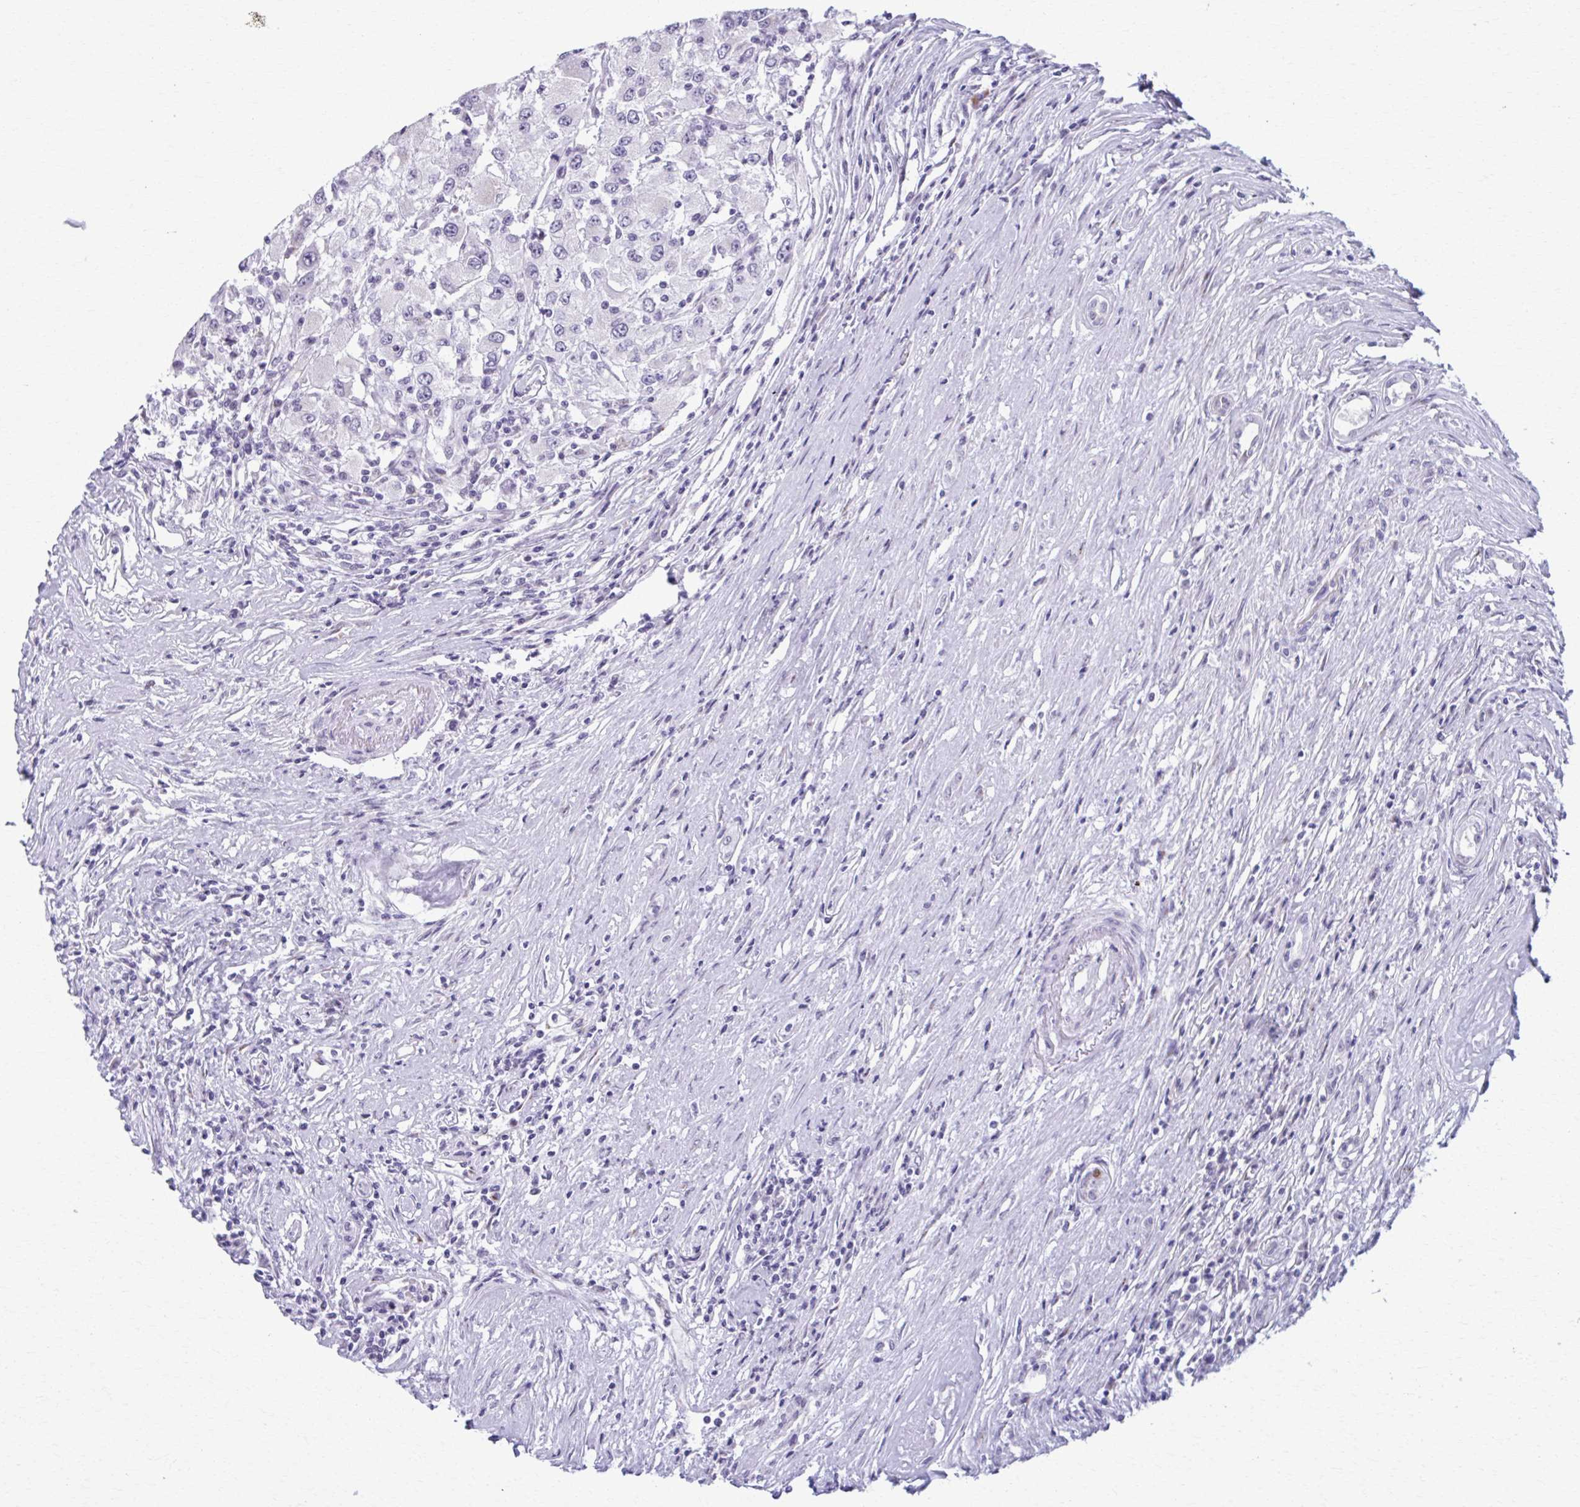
{"staining": {"intensity": "negative", "quantity": "none", "location": "none"}, "tissue": "renal cancer", "cell_type": "Tumor cells", "image_type": "cancer", "snomed": [{"axis": "morphology", "description": "Adenocarcinoma, NOS"}, {"axis": "topography", "description": "Kidney"}], "caption": "This is a histopathology image of IHC staining of renal cancer, which shows no expression in tumor cells.", "gene": "ZNF682", "patient": {"sex": "female", "age": 67}}